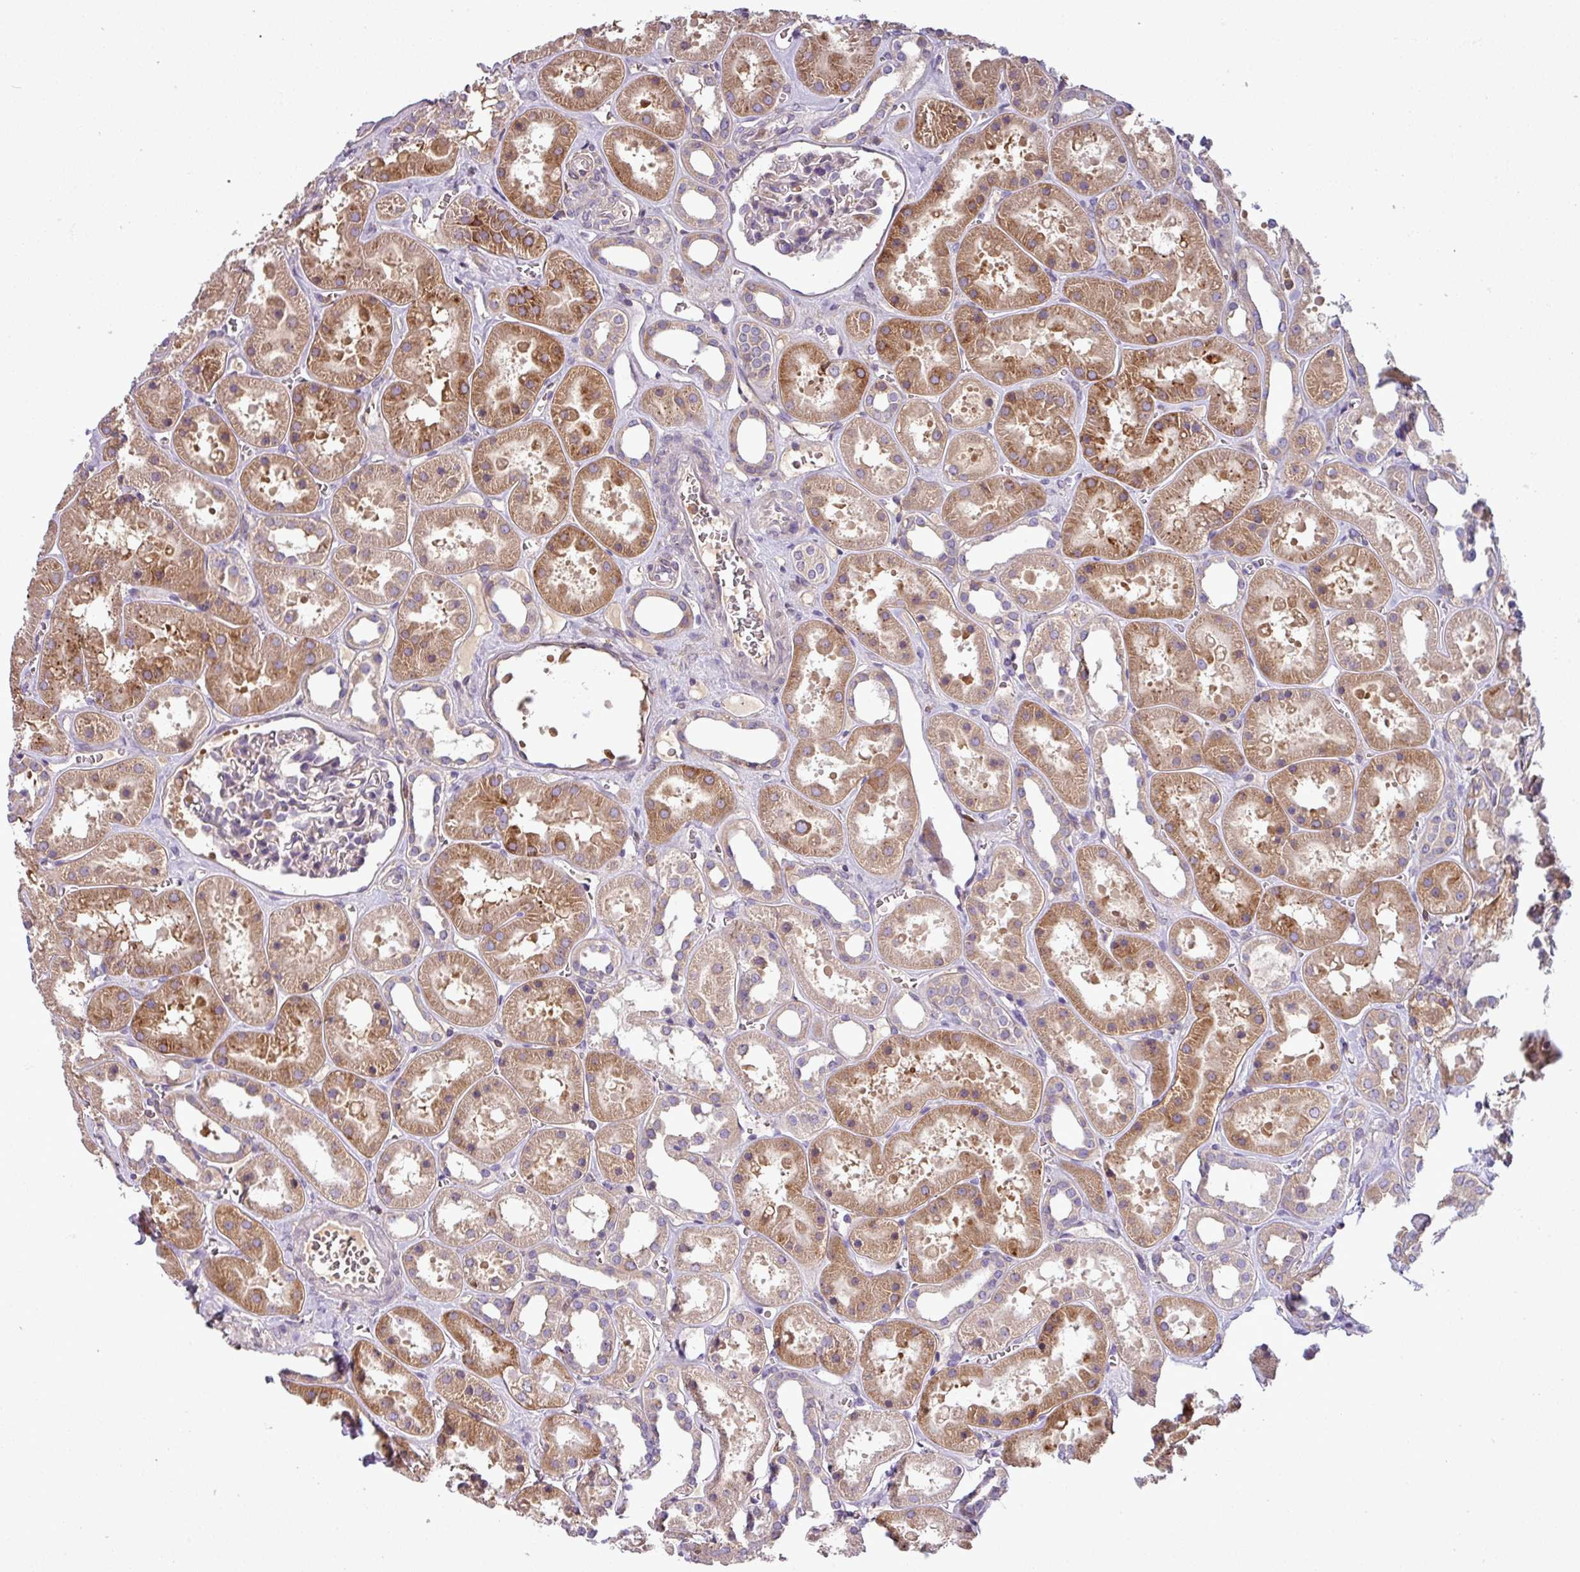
{"staining": {"intensity": "weak", "quantity": "<25%", "location": "cytoplasmic/membranous"}, "tissue": "kidney", "cell_type": "Cells in glomeruli", "image_type": "normal", "snomed": [{"axis": "morphology", "description": "Normal tissue, NOS"}, {"axis": "topography", "description": "Kidney"}], "caption": "Immunohistochemical staining of benign kidney displays no significant expression in cells in glomeruli.", "gene": "LRRC74B", "patient": {"sex": "female", "age": 41}}